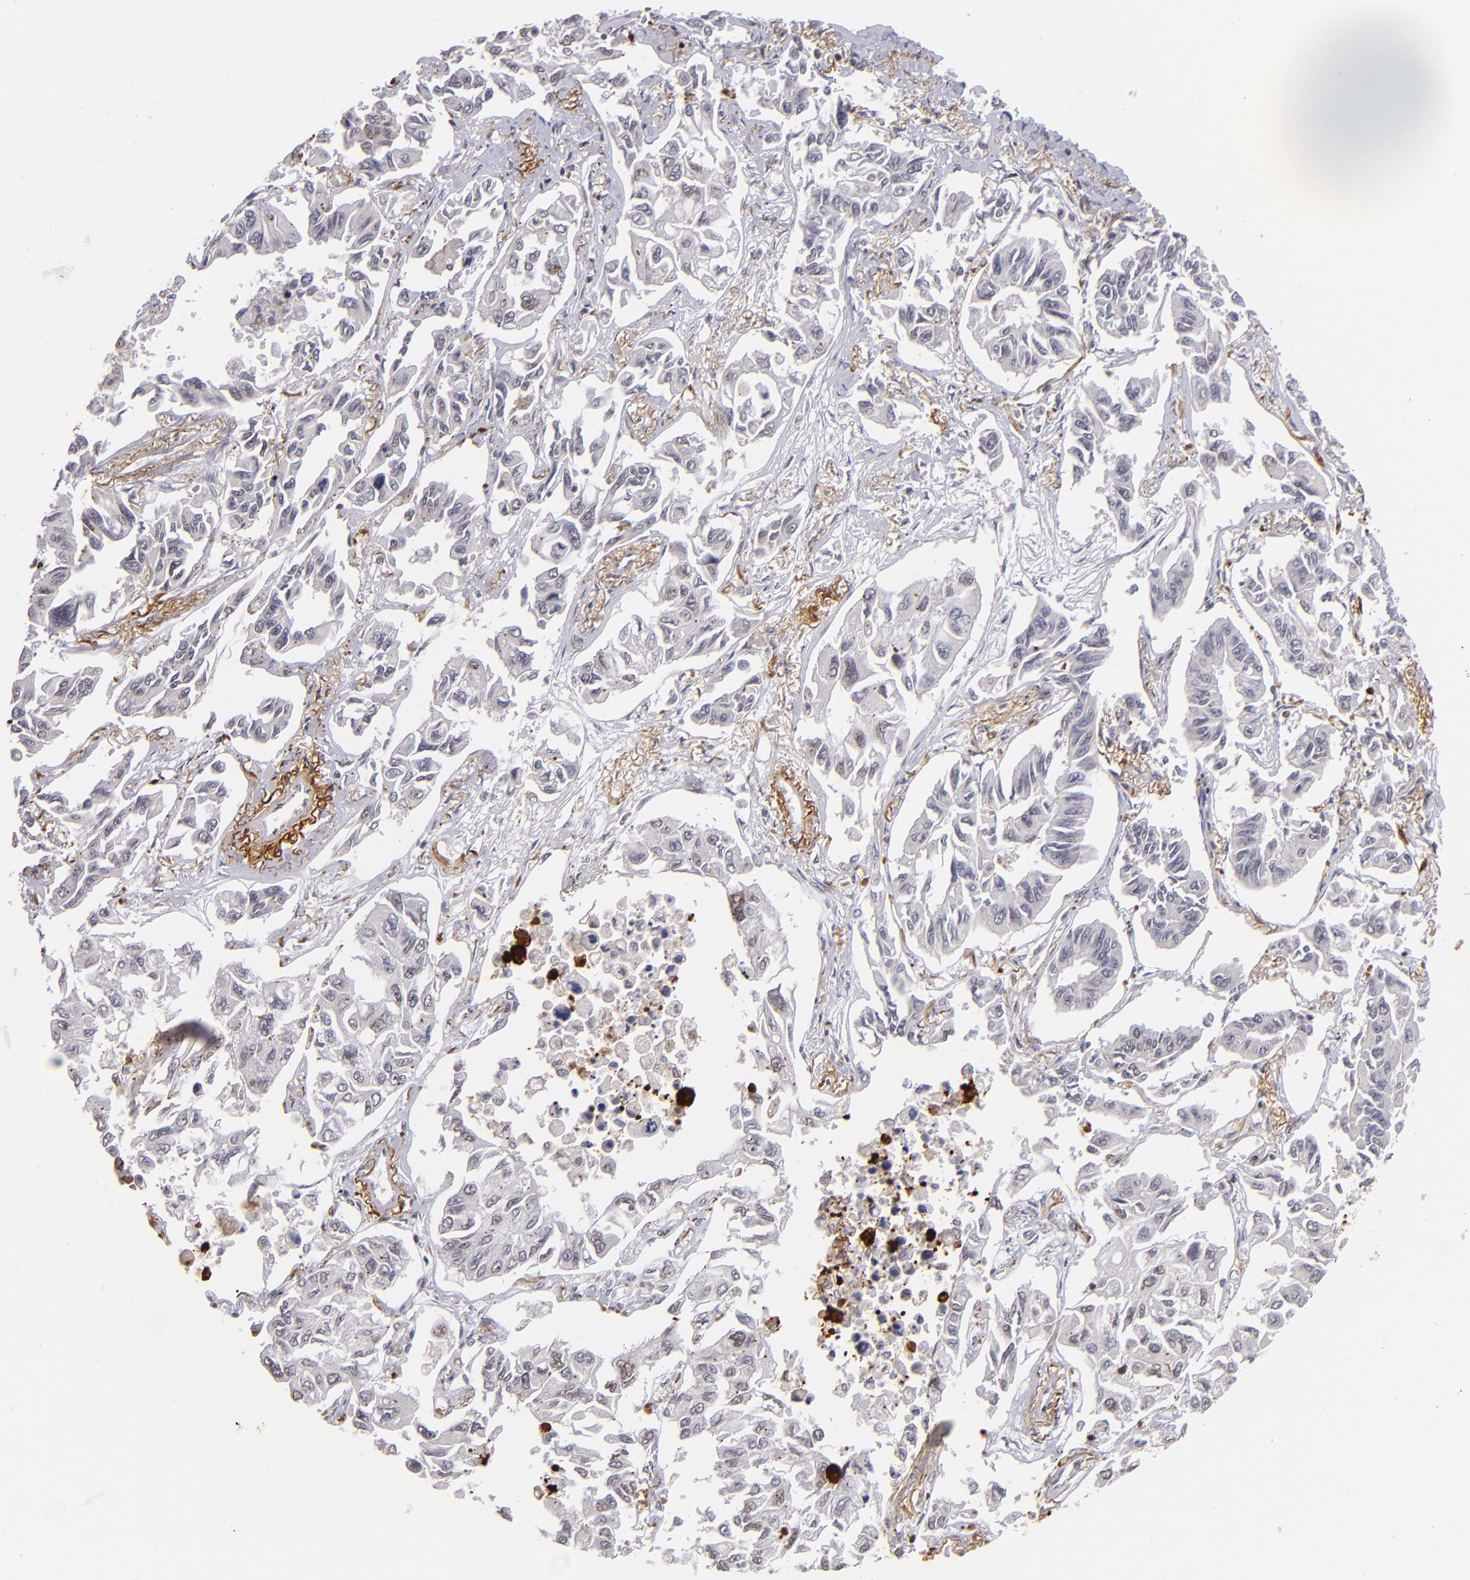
{"staining": {"intensity": "weak", "quantity": "<25%", "location": "nuclear"}, "tissue": "lung cancer", "cell_type": "Tumor cells", "image_type": "cancer", "snomed": [{"axis": "morphology", "description": "Adenocarcinoma, NOS"}, {"axis": "topography", "description": "Lung"}], "caption": "The histopathology image demonstrates no staining of tumor cells in lung cancer (adenocarcinoma).", "gene": "RXRG", "patient": {"sex": "male", "age": 64}}